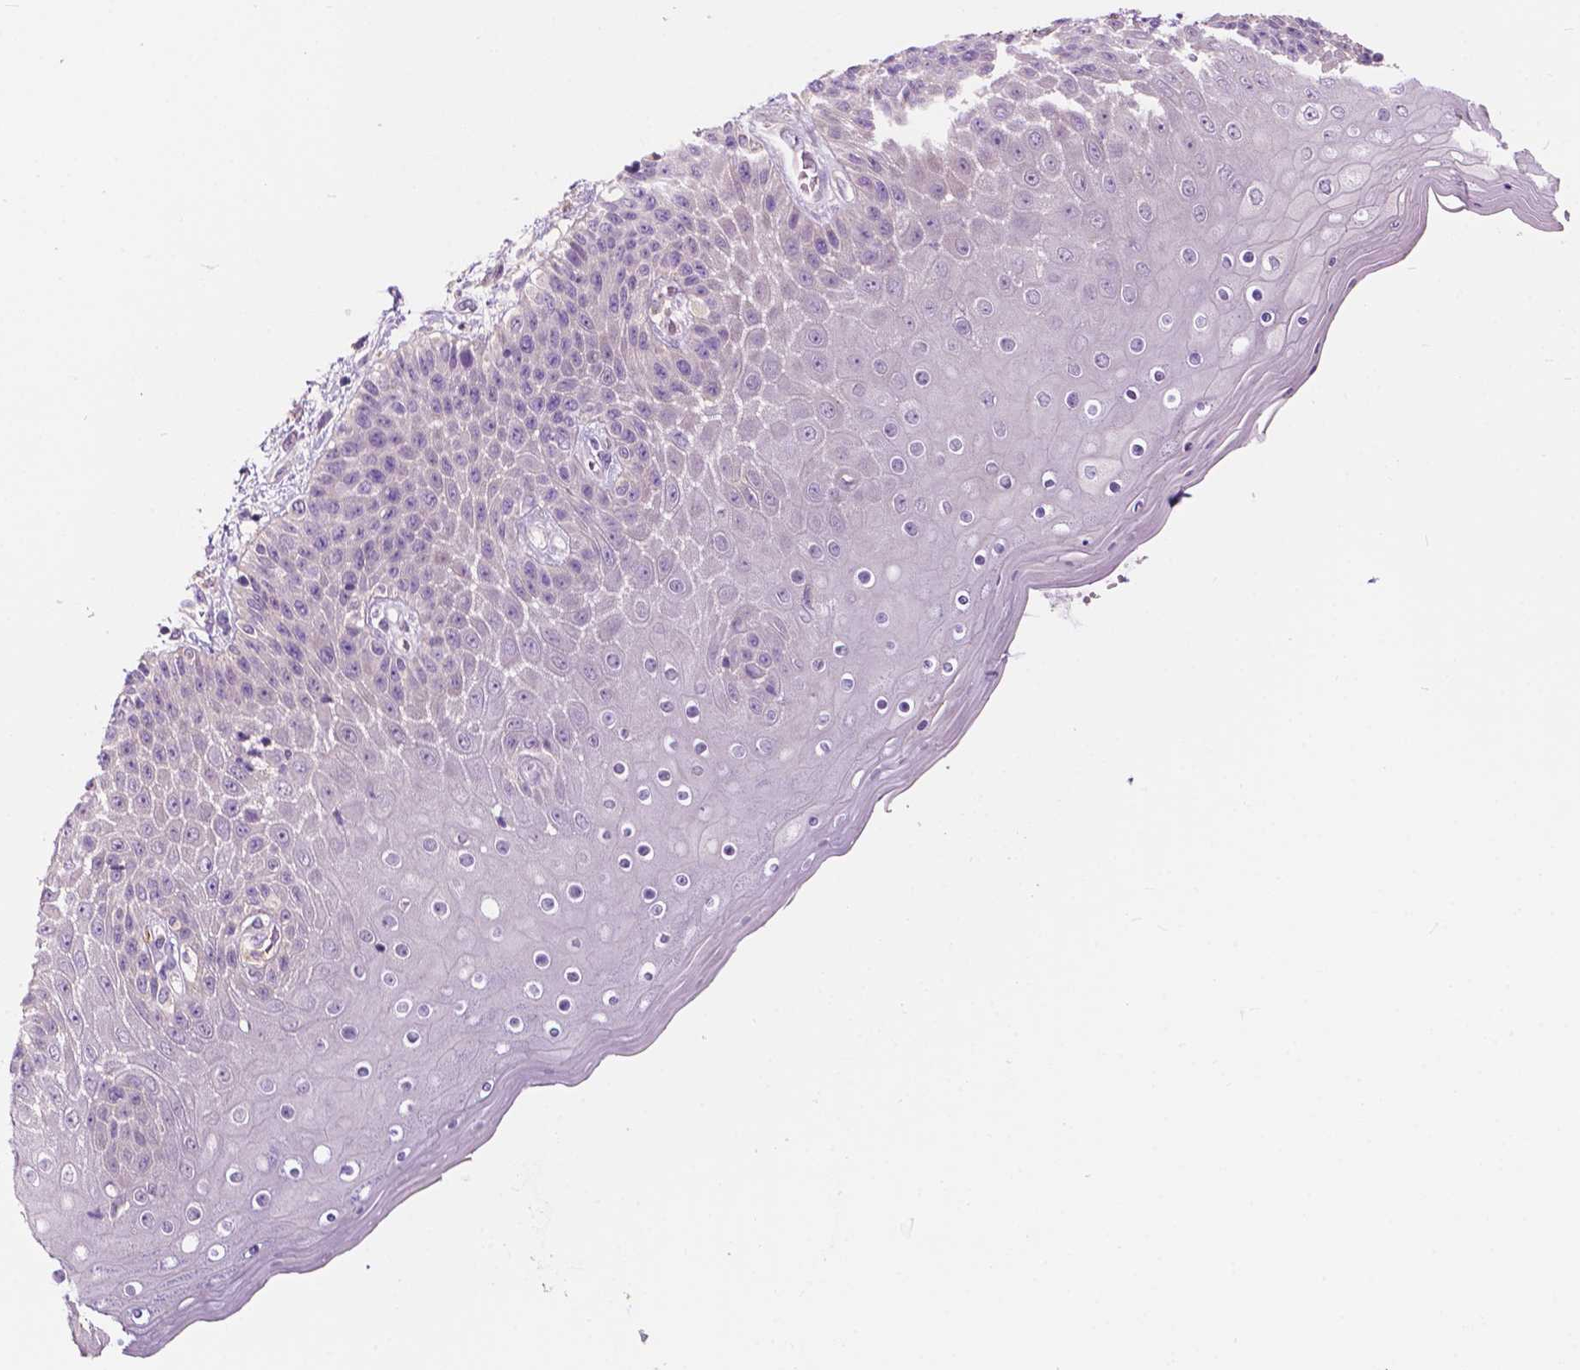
{"staining": {"intensity": "negative", "quantity": "none", "location": "none"}, "tissue": "skin", "cell_type": "Epidermal cells", "image_type": "normal", "snomed": [{"axis": "morphology", "description": "Normal tissue, NOS"}, {"axis": "topography", "description": "Anal"}], "caption": "DAB immunohistochemical staining of normal skin displays no significant positivity in epidermal cells. (DAB IHC visualized using brightfield microscopy, high magnification).", "gene": "SEMA4A", "patient": {"sex": "female", "age": 46}}